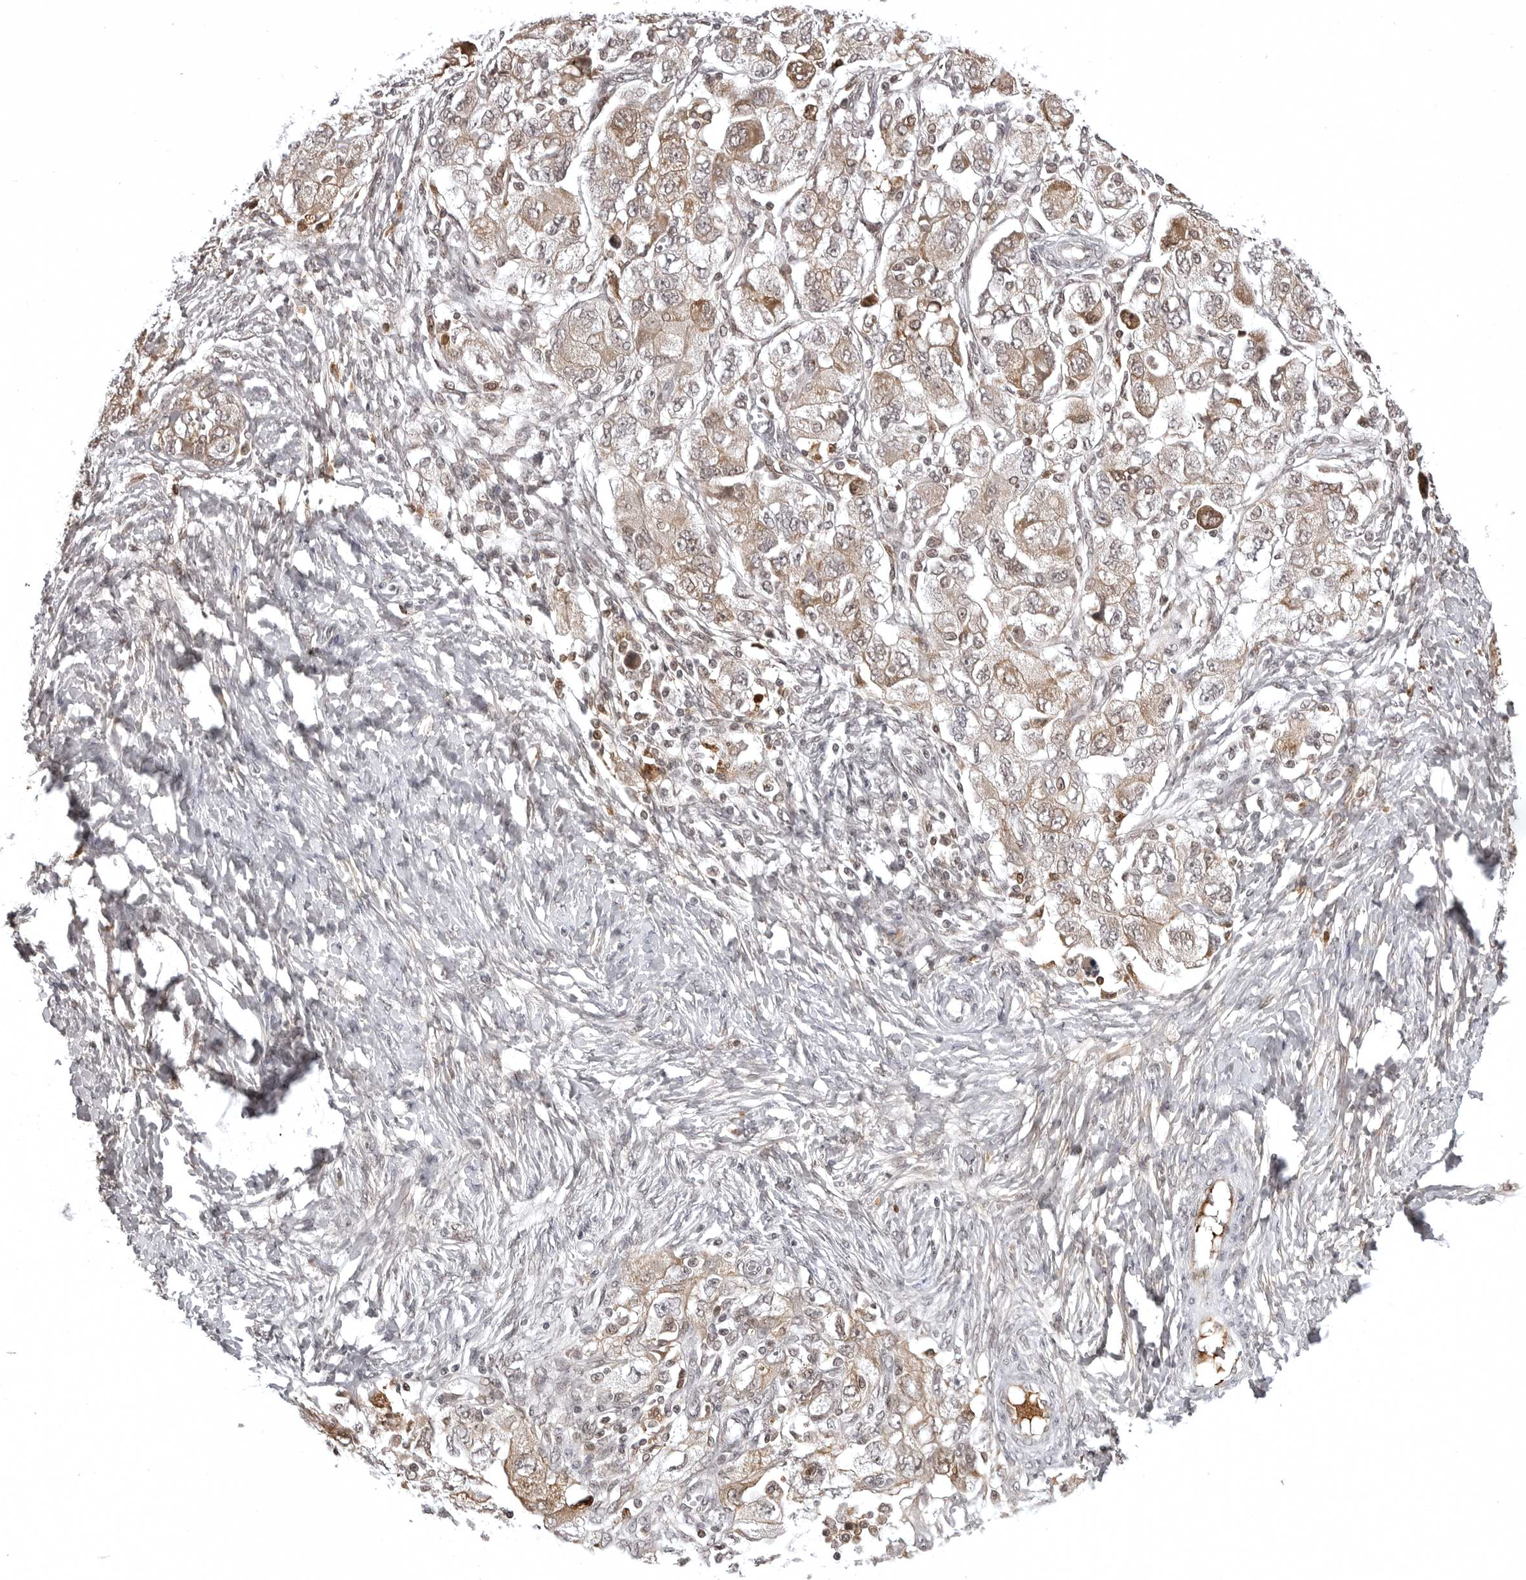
{"staining": {"intensity": "moderate", "quantity": "25%-75%", "location": "cytoplasmic/membranous,nuclear"}, "tissue": "ovarian cancer", "cell_type": "Tumor cells", "image_type": "cancer", "snomed": [{"axis": "morphology", "description": "Carcinoma, NOS"}, {"axis": "morphology", "description": "Cystadenocarcinoma, serous, NOS"}, {"axis": "topography", "description": "Ovary"}], "caption": "Ovarian cancer was stained to show a protein in brown. There is medium levels of moderate cytoplasmic/membranous and nuclear expression in approximately 25%-75% of tumor cells.", "gene": "PHF3", "patient": {"sex": "female", "age": 69}}